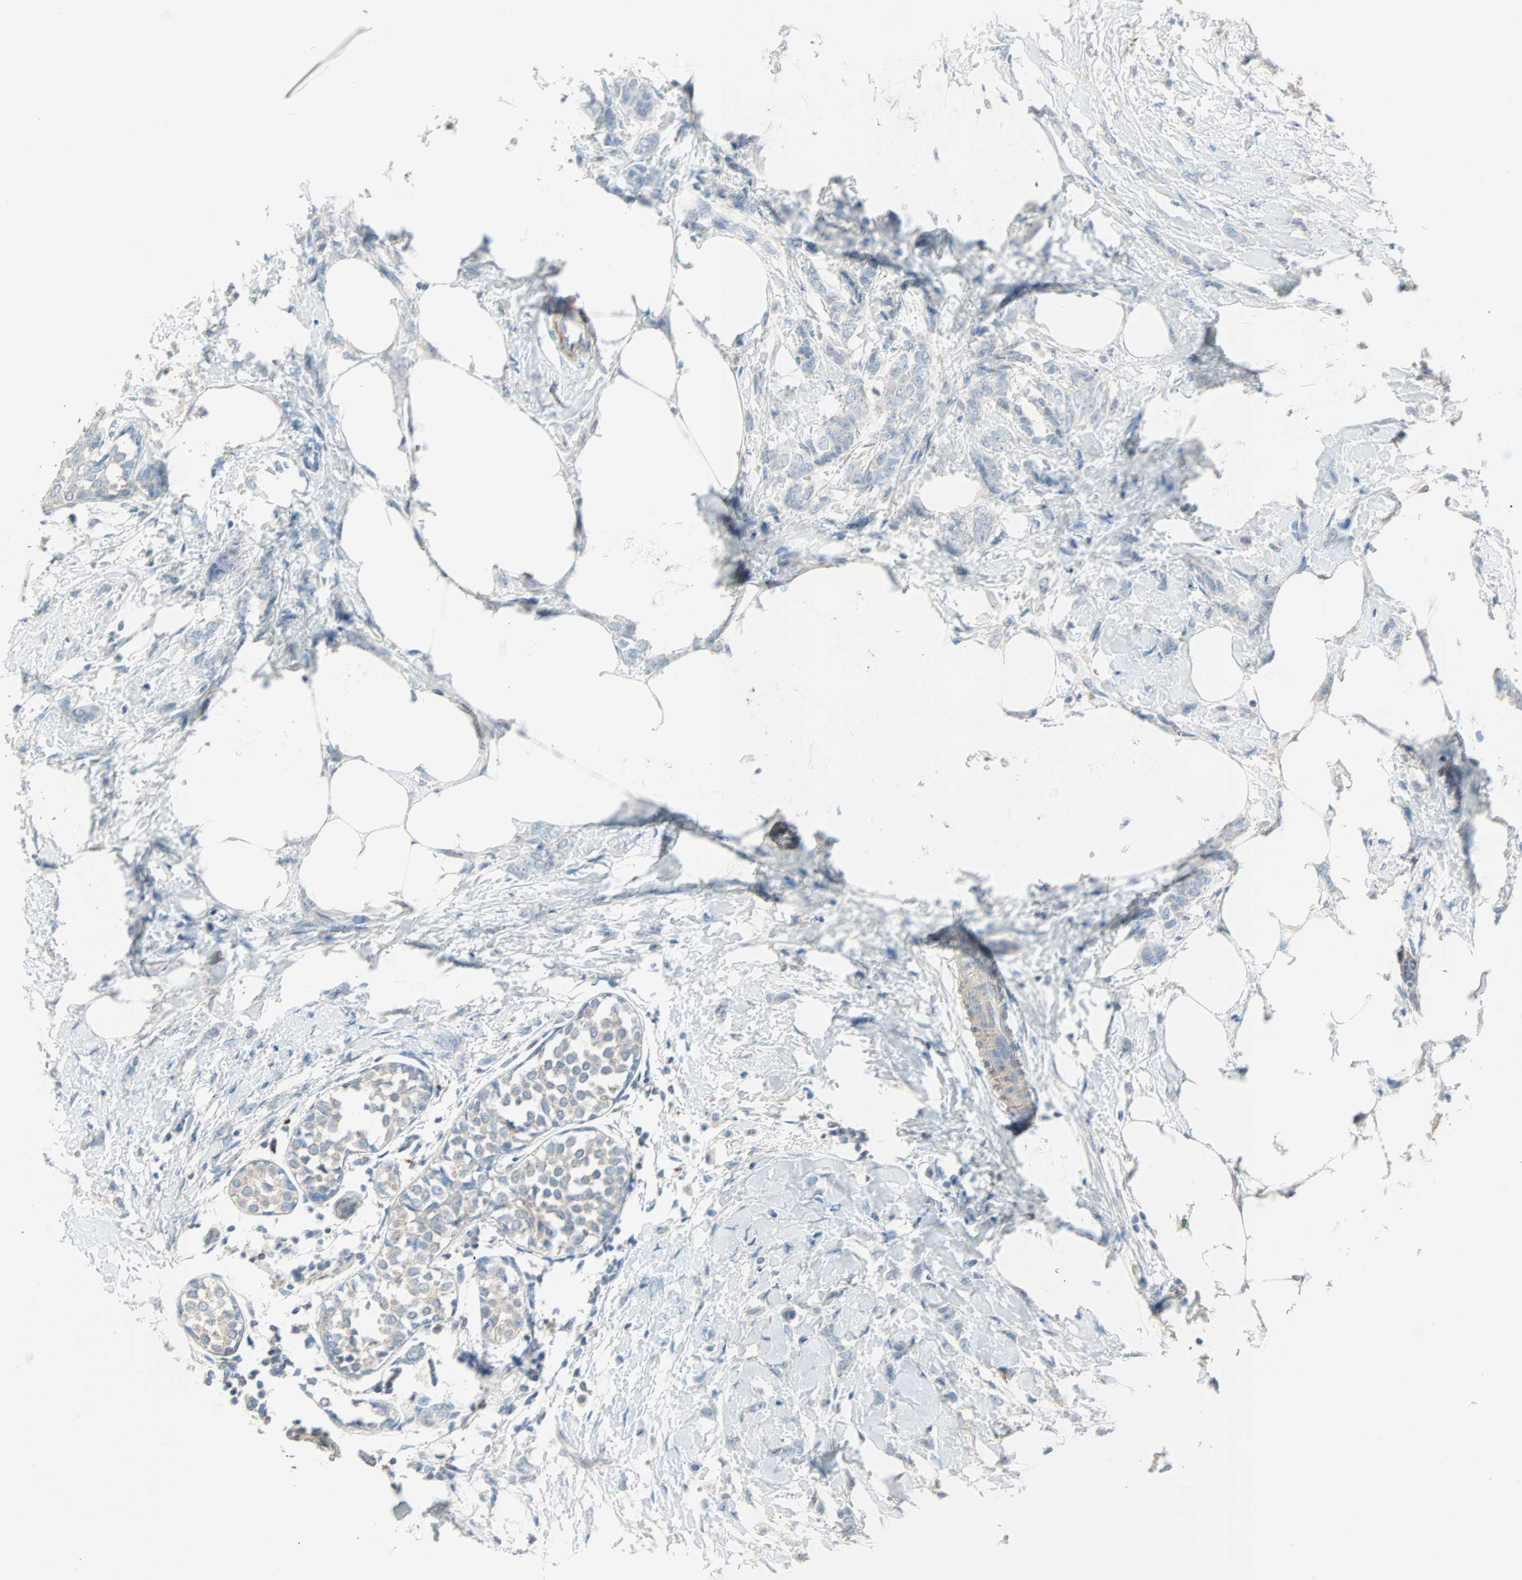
{"staining": {"intensity": "negative", "quantity": "none", "location": "none"}, "tissue": "breast cancer", "cell_type": "Tumor cells", "image_type": "cancer", "snomed": [{"axis": "morphology", "description": "Lobular carcinoma, in situ"}, {"axis": "morphology", "description": "Lobular carcinoma"}, {"axis": "topography", "description": "Breast"}], "caption": "Immunohistochemical staining of human lobular carcinoma (breast) shows no significant positivity in tumor cells.", "gene": "ACVRL1", "patient": {"sex": "female", "age": 41}}